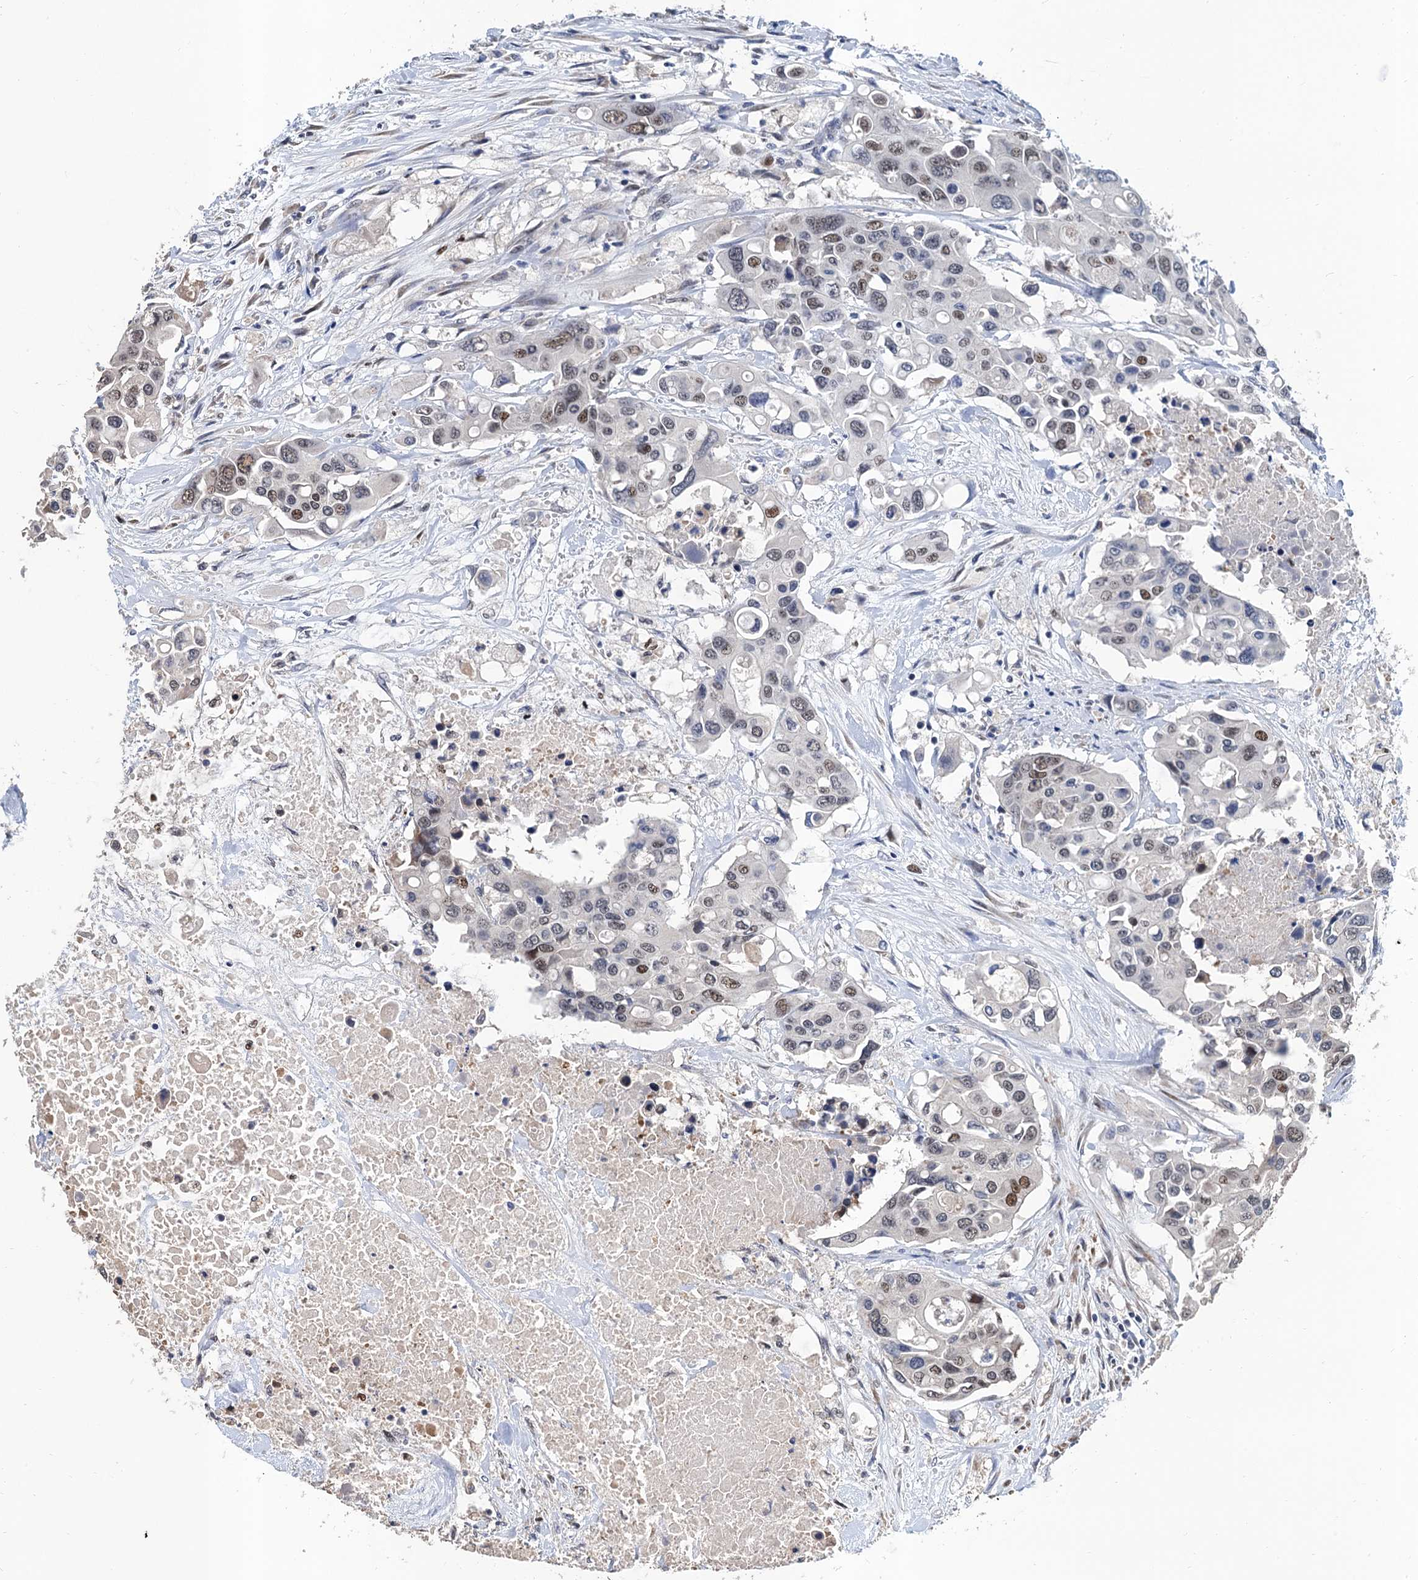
{"staining": {"intensity": "moderate", "quantity": "<25%", "location": "nuclear"}, "tissue": "colorectal cancer", "cell_type": "Tumor cells", "image_type": "cancer", "snomed": [{"axis": "morphology", "description": "Adenocarcinoma, NOS"}, {"axis": "topography", "description": "Colon"}], "caption": "The micrograph exhibits immunohistochemical staining of colorectal cancer (adenocarcinoma). There is moderate nuclear expression is appreciated in approximately <25% of tumor cells.", "gene": "TSEN34", "patient": {"sex": "male", "age": 77}}